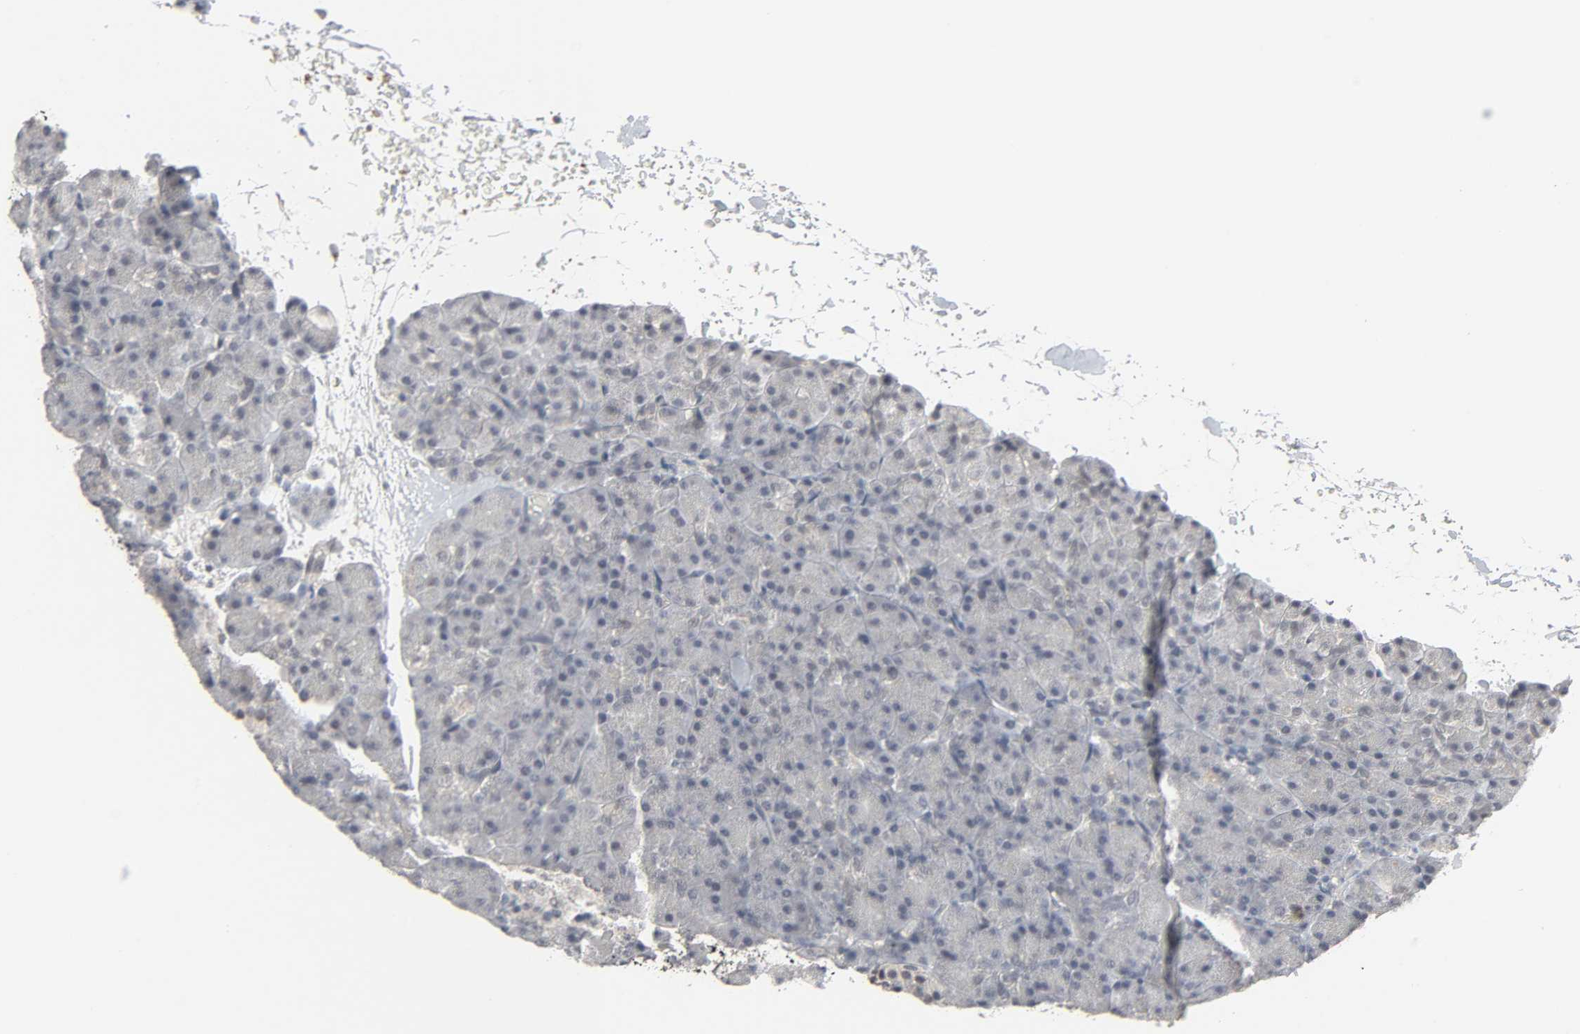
{"staining": {"intensity": "negative", "quantity": "none", "location": "none"}, "tissue": "pancreas", "cell_type": "Exocrine glandular cells", "image_type": "normal", "snomed": [{"axis": "morphology", "description": "Normal tissue, NOS"}, {"axis": "topography", "description": "Pancreas"}], "caption": "Immunohistochemistry (IHC) photomicrograph of unremarkable pancreas: human pancreas stained with DAB (3,3'-diaminobenzidine) displays no significant protein staining in exocrine glandular cells. (DAB immunohistochemistry (IHC) visualized using brightfield microscopy, high magnification).", "gene": "ZNF222", "patient": {"sex": "female", "age": 43}}